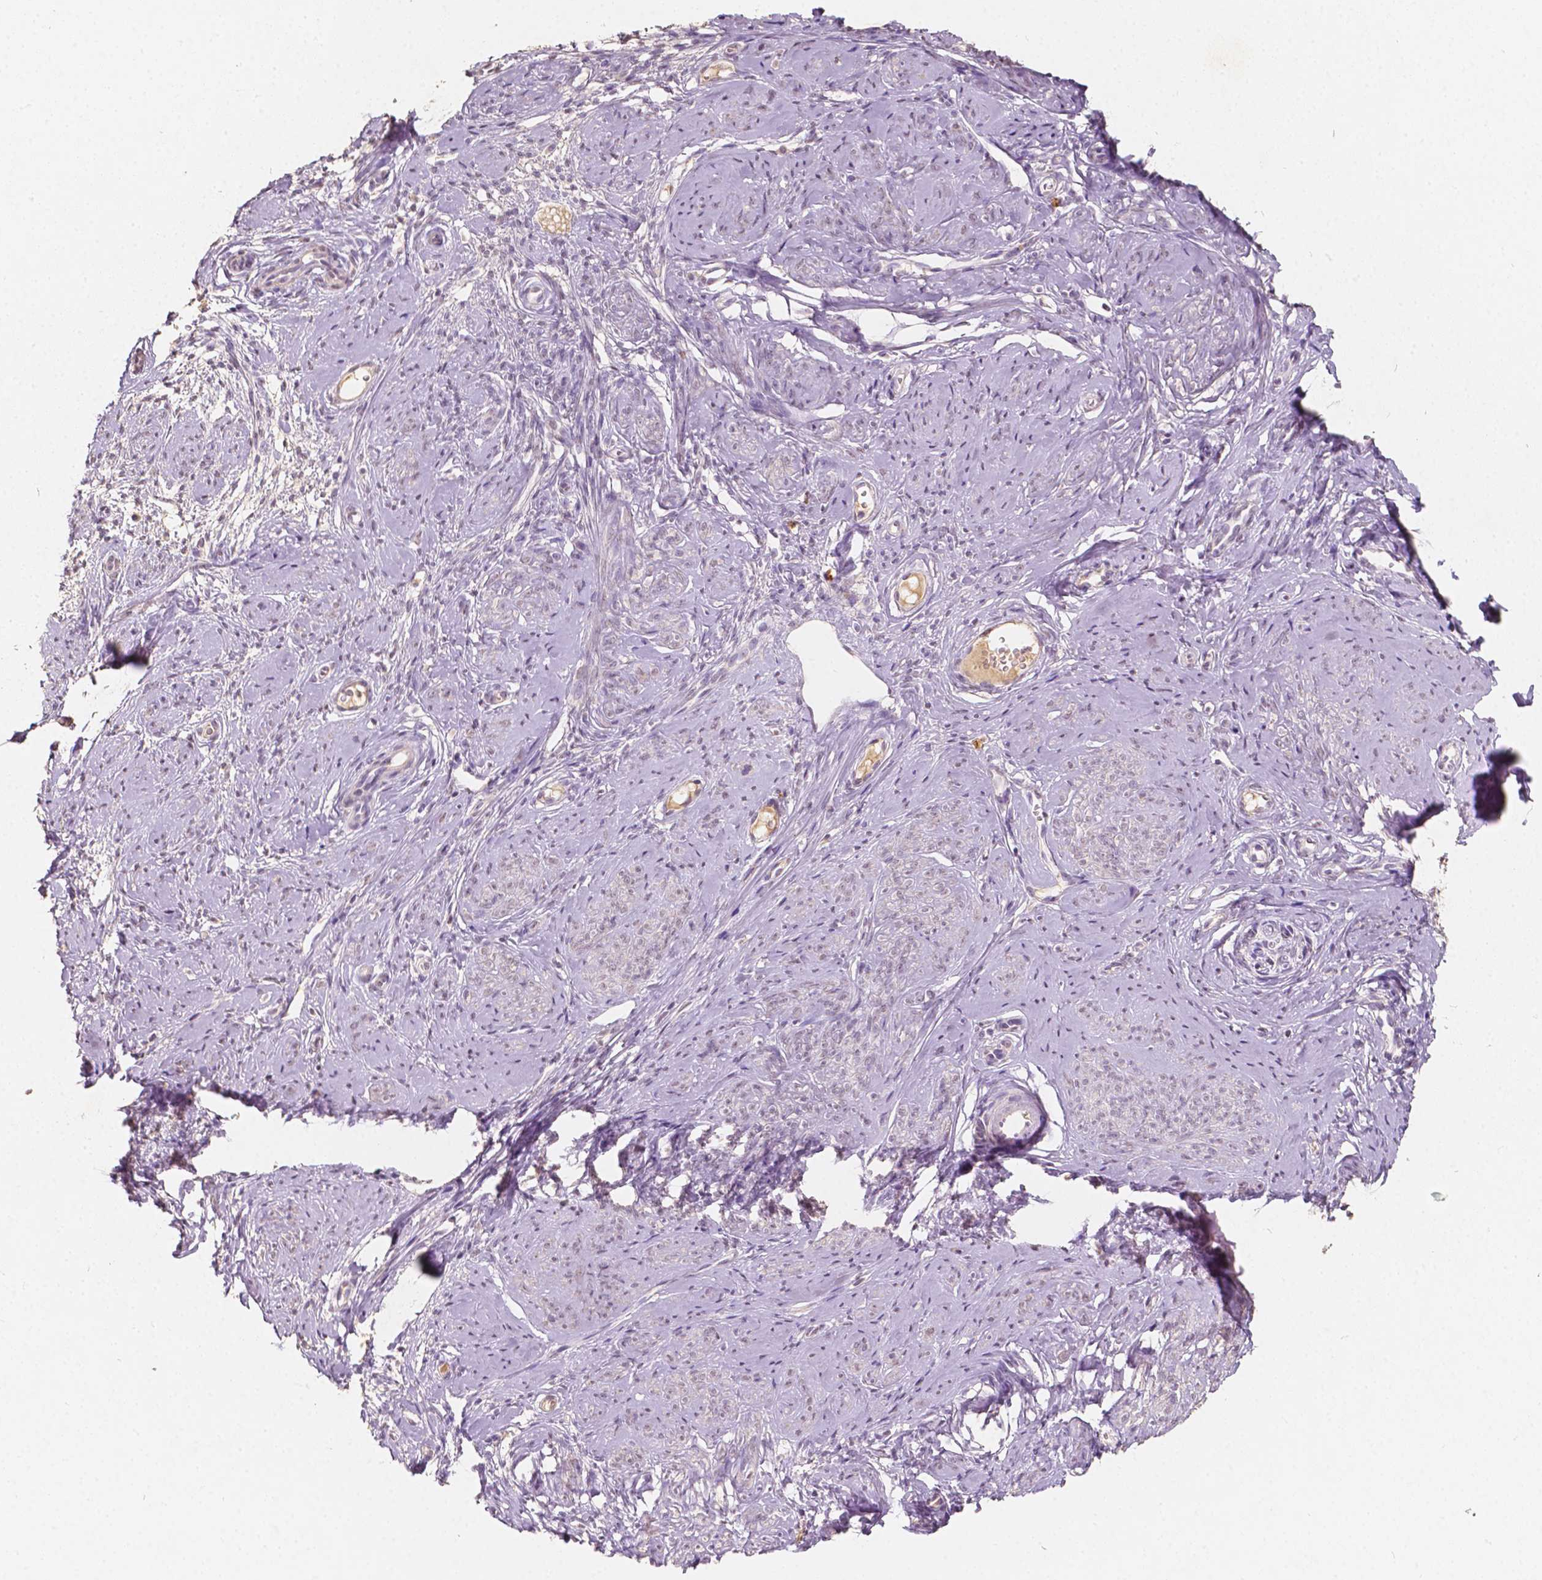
{"staining": {"intensity": "negative", "quantity": "none", "location": "none"}, "tissue": "smooth muscle", "cell_type": "Smooth muscle cells", "image_type": "normal", "snomed": [{"axis": "morphology", "description": "Normal tissue, NOS"}, {"axis": "topography", "description": "Smooth muscle"}], "caption": "DAB (3,3'-diaminobenzidine) immunohistochemical staining of unremarkable human smooth muscle displays no significant positivity in smooth muscle cells. The staining was performed using DAB to visualize the protein expression in brown, while the nuclei were stained in blue with hematoxylin (Magnification: 20x).", "gene": "SOX15", "patient": {"sex": "female", "age": 48}}